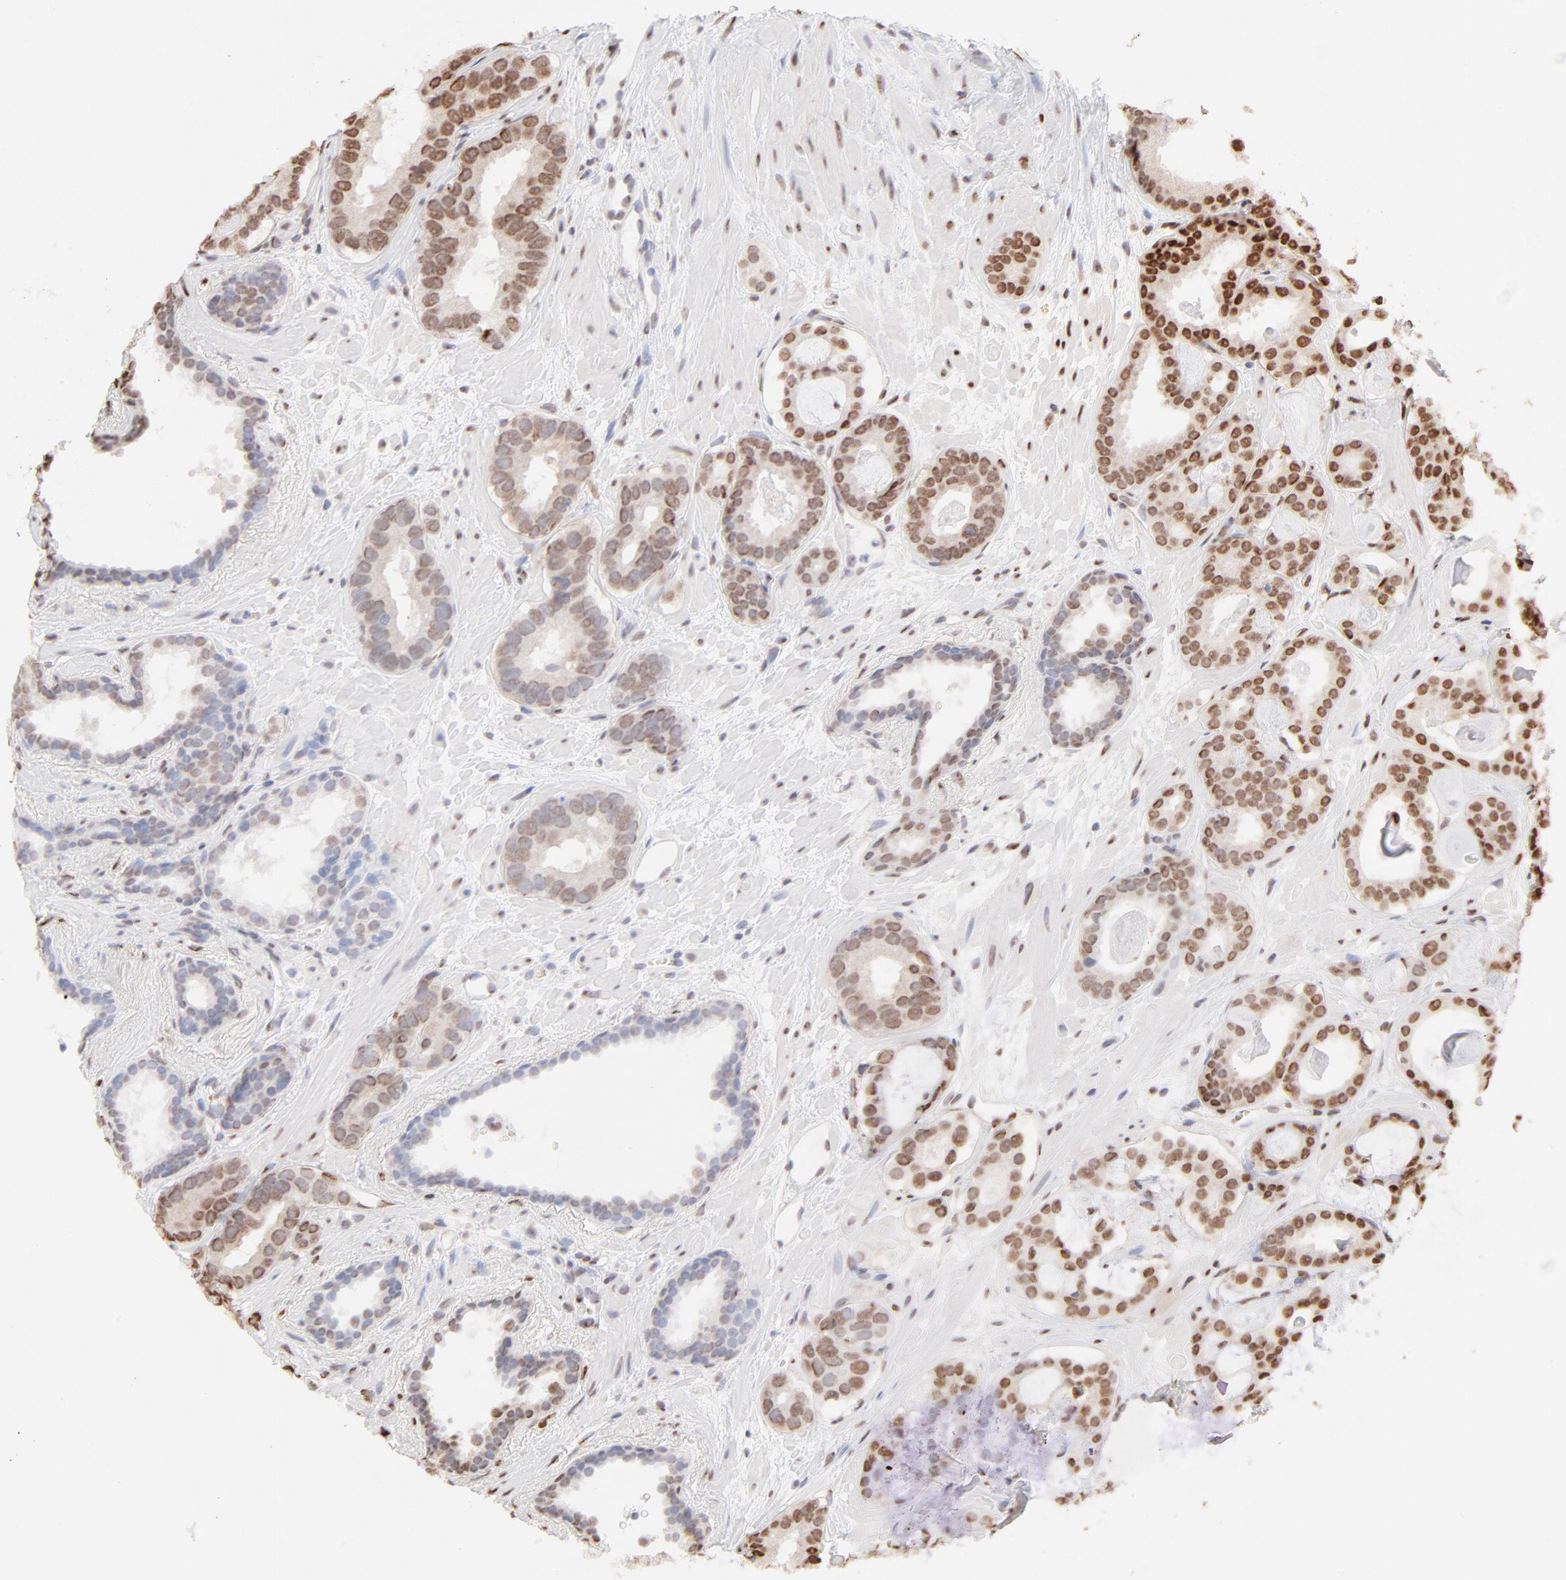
{"staining": {"intensity": "strong", "quantity": ">75%", "location": "nuclear"}, "tissue": "prostate cancer", "cell_type": "Tumor cells", "image_type": "cancer", "snomed": [{"axis": "morphology", "description": "Adenocarcinoma, Low grade"}, {"axis": "topography", "description": "Prostate"}], "caption": "Protein analysis of prostate cancer tissue displays strong nuclear staining in about >75% of tumor cells.", "gene": "TARDBP", "patient": {"sex": "male", "age": 57}}